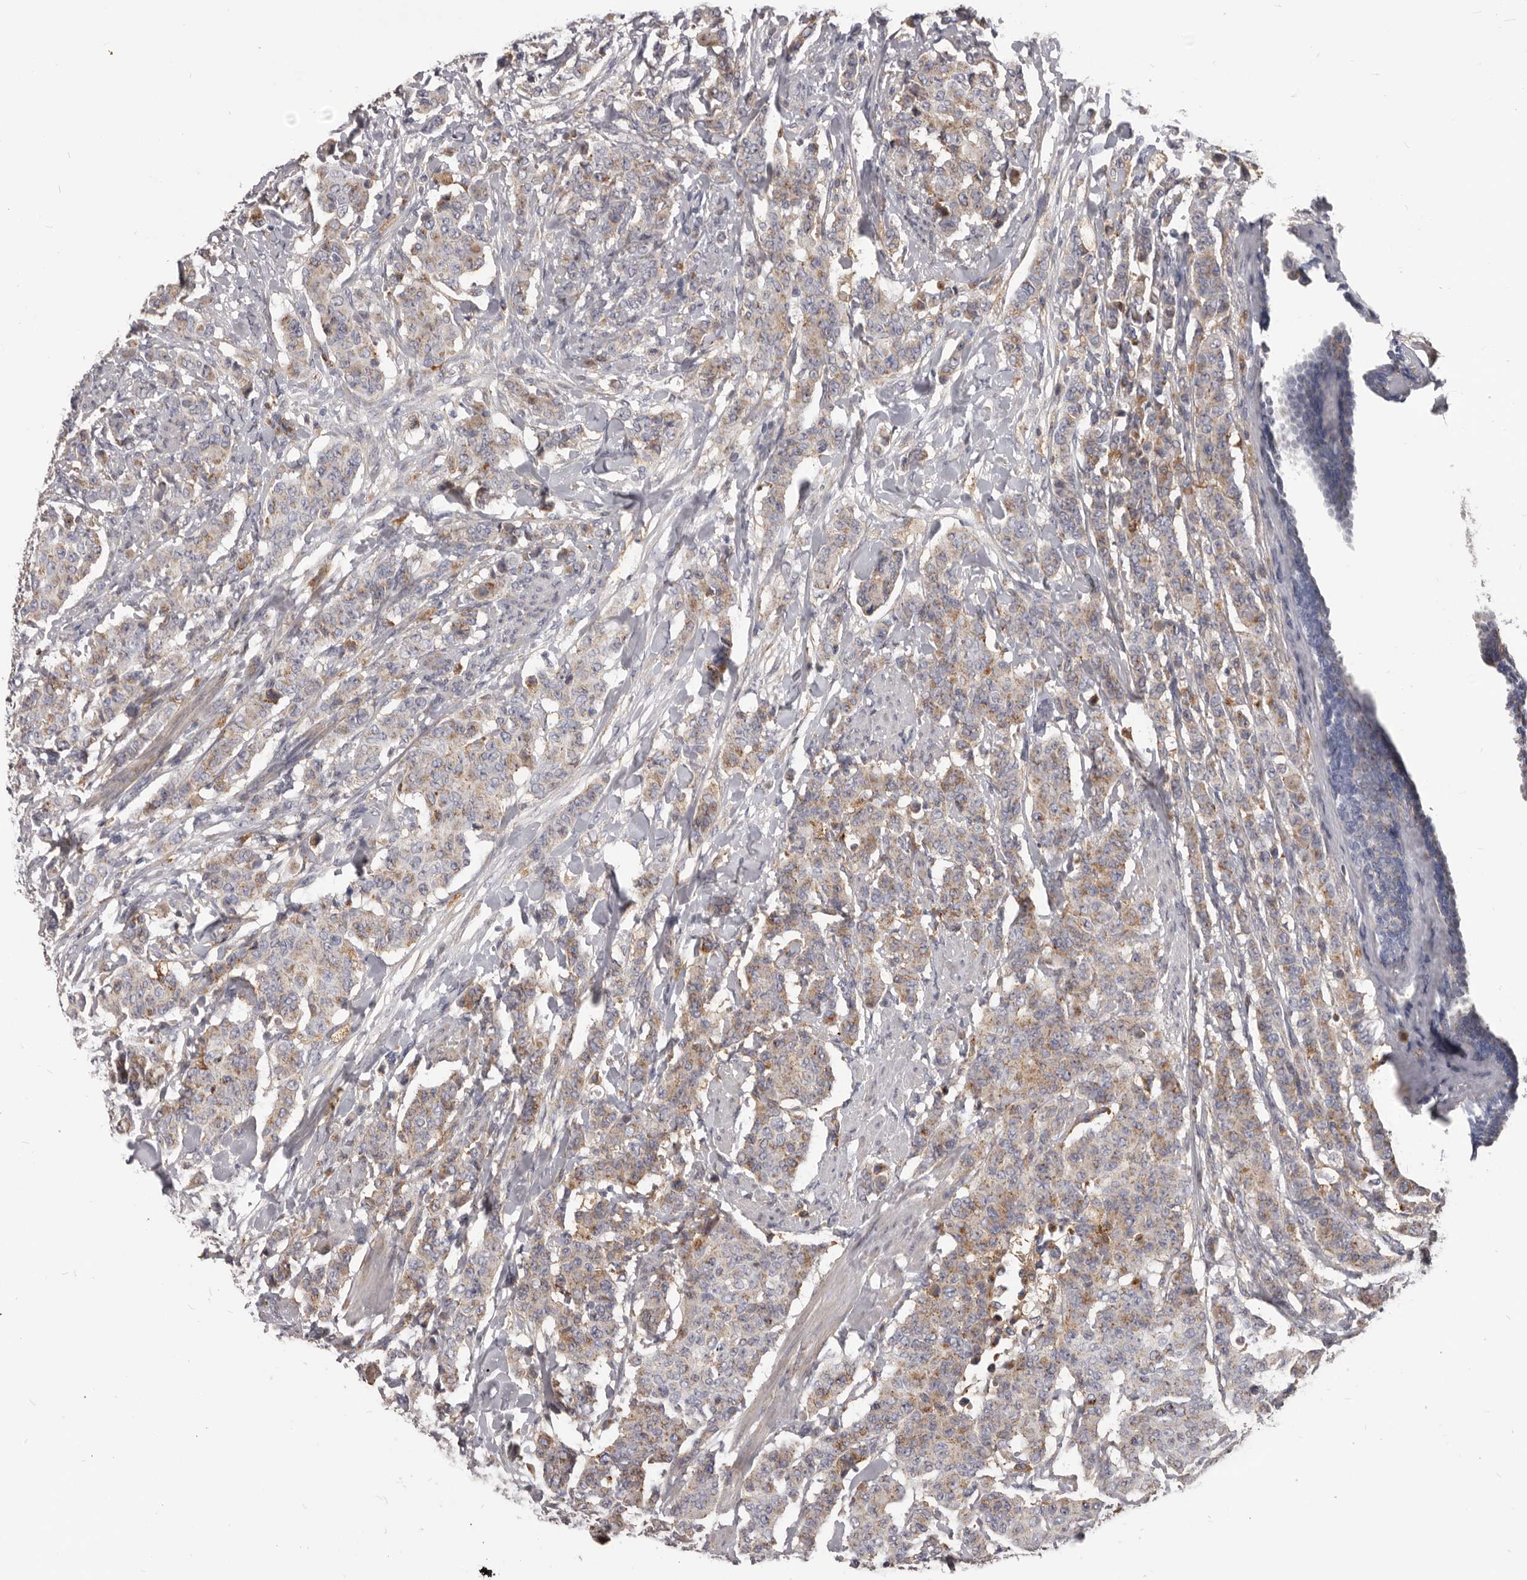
{"staining": {"intensity": "weak", "quantity": ">75%", "location": "cytoplasmic/membranous"}, "tissue": "breast cancer", "cell_type": "Tumor cells", "image_type": "cancer", "snomed": [{"axis": "morphology", "description": "Duct carcinoma"}, {"axis": "topography", "description": "Breast"}], "caption": "This is a photomicrograph of immunohistochemistry staining of breast infiltrating ductal carcinoma, which shows weak expression in the cytoplasmic/membranous of tumor cells.", "gene": "PI4K2A", "patient": {"sex": "female", "age": 40}}